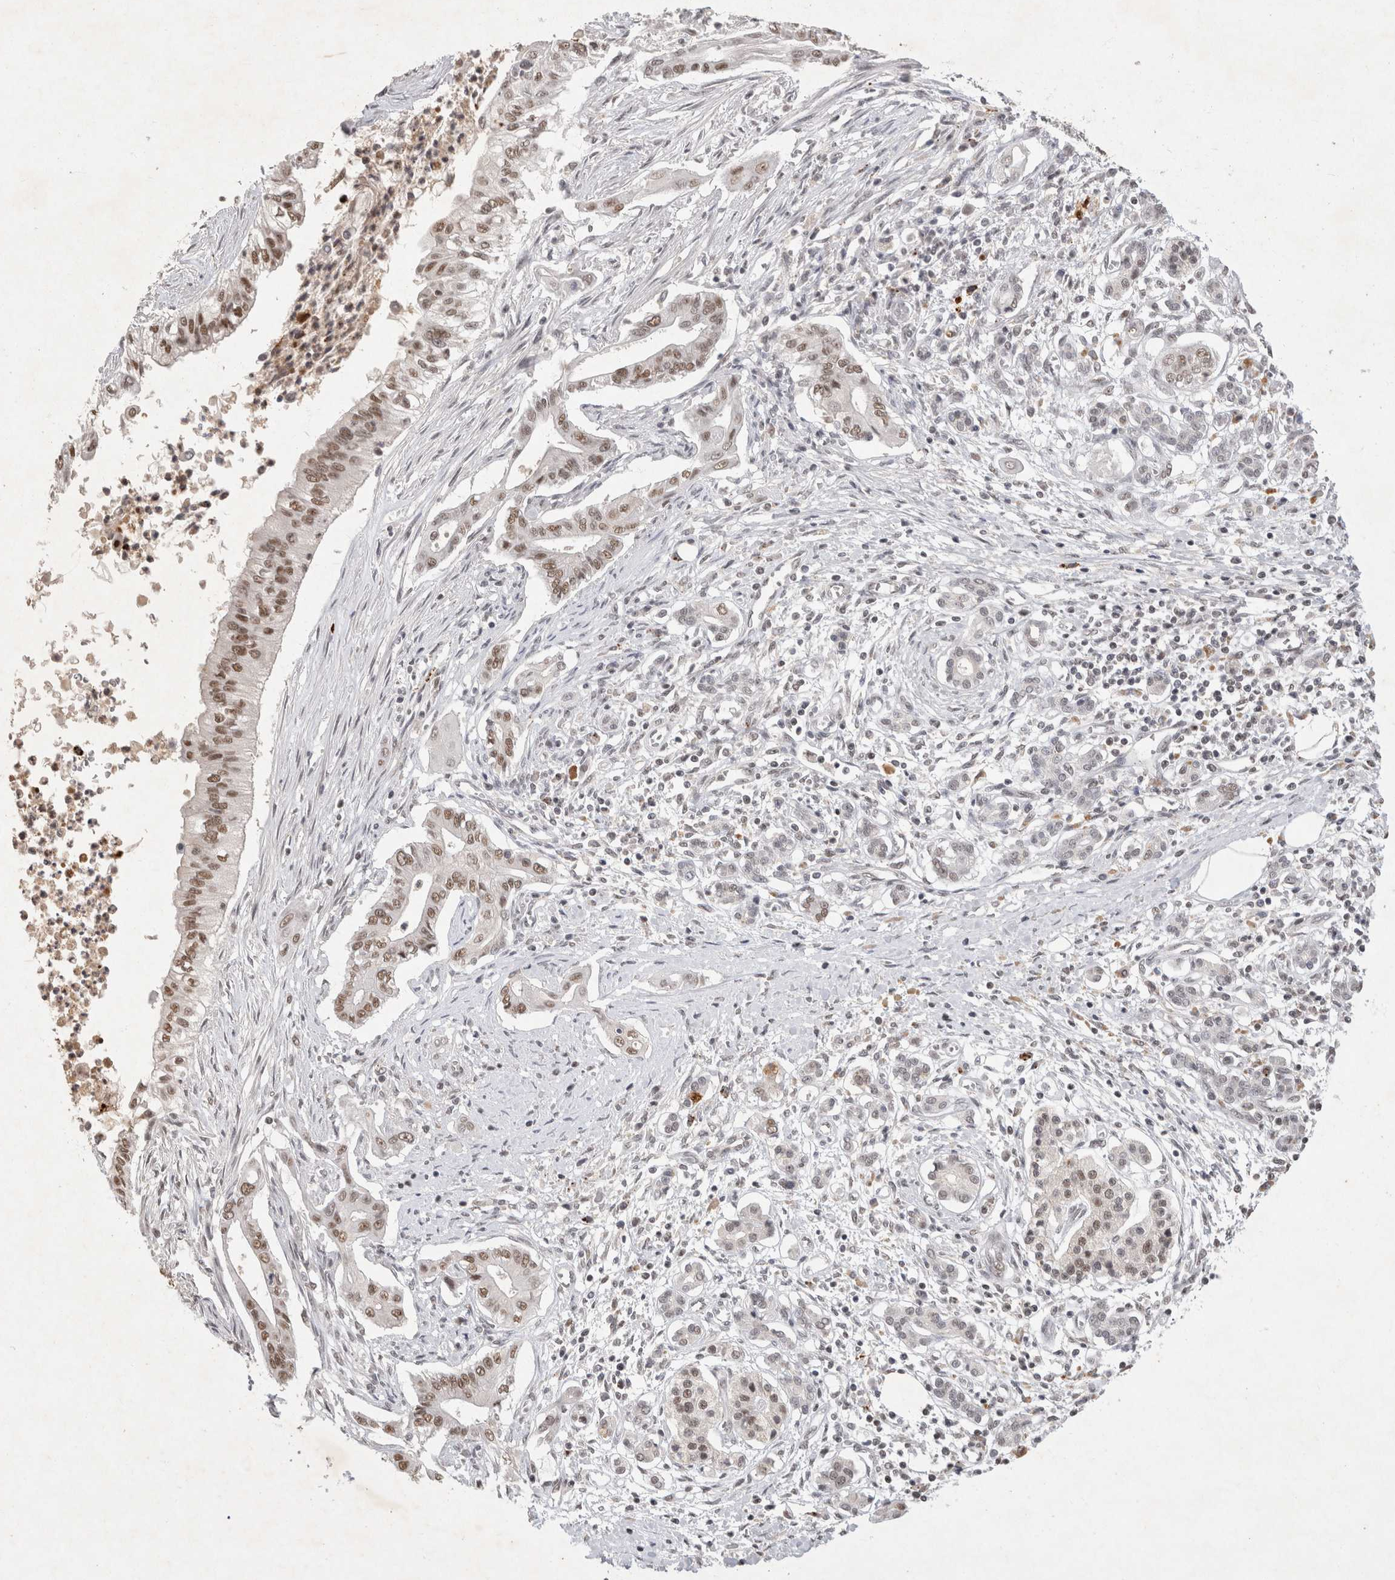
{"staining": {"intensity": "moderate", "quantity": "25%-75%", "location": "nuclear"}, "tissue": "pancreatic cancer", "cell_type": "Tumor cells", "image_type": "cancer", "snomed": [{"axis": "morphology", "description": "Adenocarcinoma, NOS"}, {"axis": "topography", "description": "Pancreas"}], "caption": "Pancreatic cancer stained with IHC demonstrates moderate nuclear staining in approximately 25%-75% of tumor cells.", "gene": "XRCC5", "patient": {"sex": "male", "age": 58}}